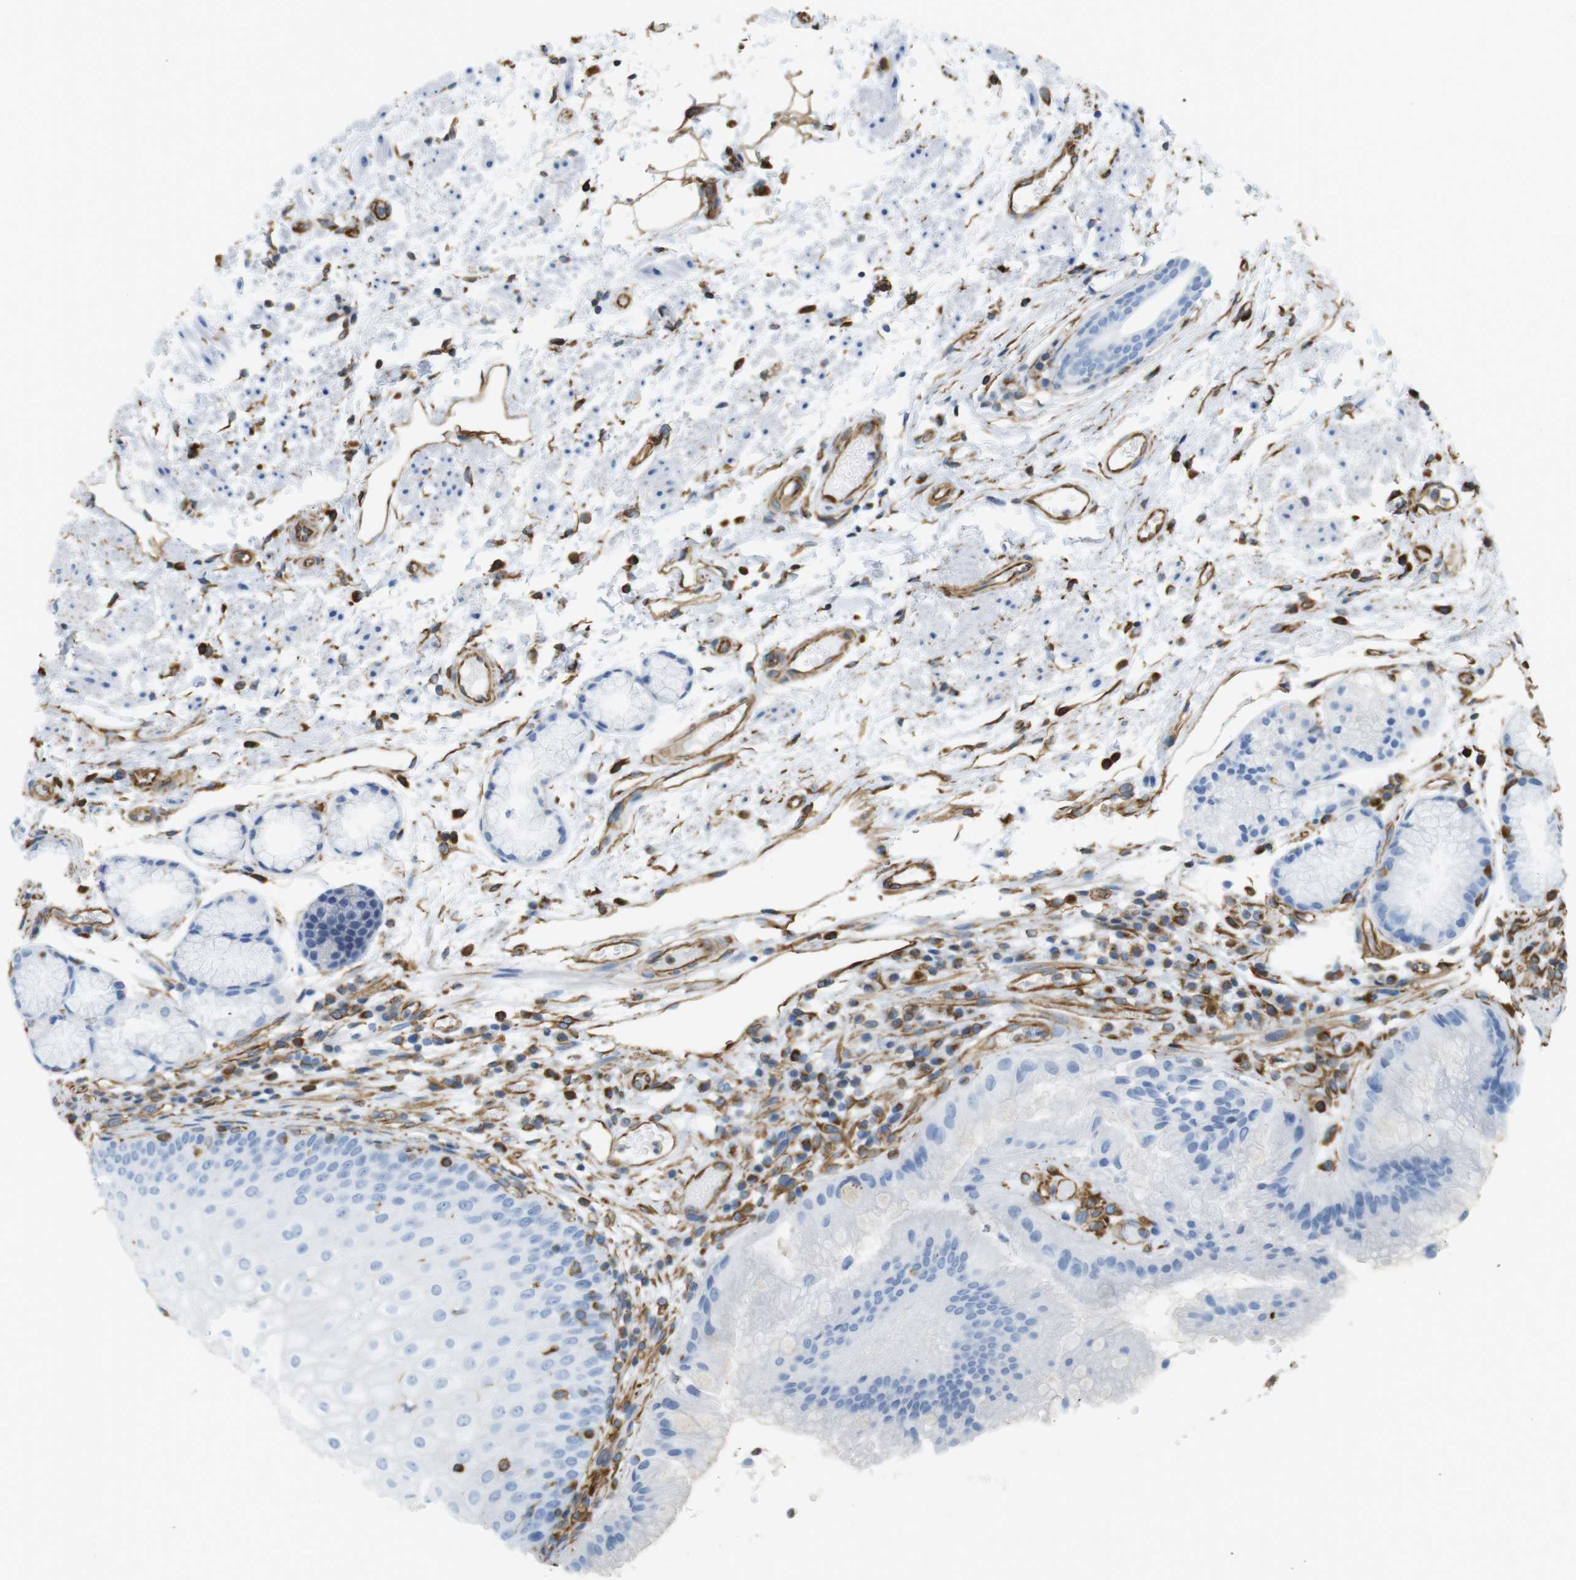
{"staining": {"intensity": "negative", "quantity": "none", "location": "none"}, "tissue": "stomach", "cell_type": "Glandular cells", "image_type": "normal", "snomed": [{"axis": "morphology", "description": "Normal tissue, NOS"}, {"axis": "topography", "description": "Stomach, upper"}], "caption": "Stomach was stained to show a protein in brown. There is no significant positivity in glandular cells. Nuclei are stained in blue.", "gene": "MS4A10", "patient": {"sex": "male", "age": 72}}